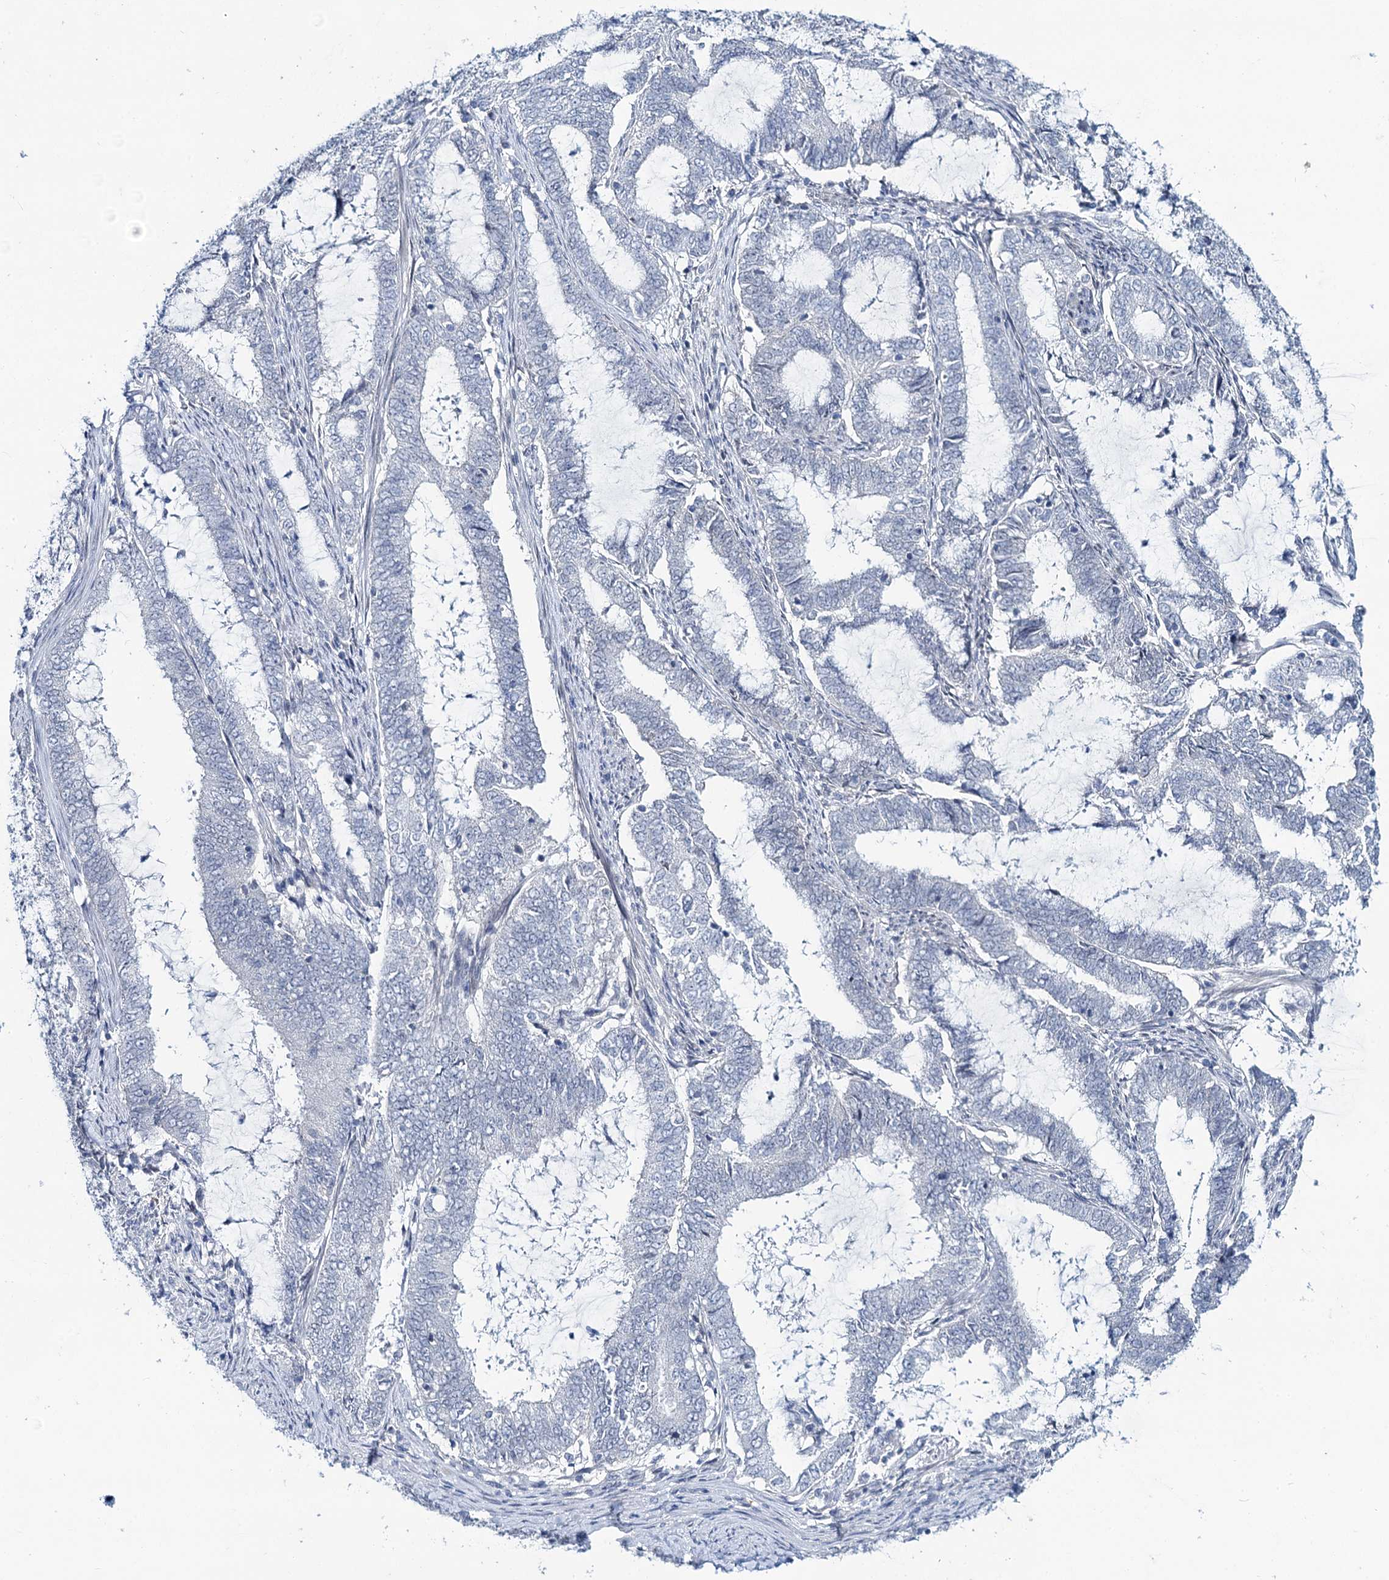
{"staining": {"intensity": "negative", "quantity": "none", "location": "none"}, "tissue": "endometrial cancer", "cell_type": "Tumor cells", "image_type": "cancer", "snomed": [{"axis": "morphology", "description": "Adenocarcinoma, NOS"}, {"axis": "topography", "description": "Endometrium"}], "caption": "This is an immunohistochemistry (IHC) image of endometrial cancer (adenocarcinoma). There is no positivity in tumor cells.", "gene": "TOX3", "patient": {"sex": "female", "age": 51}}